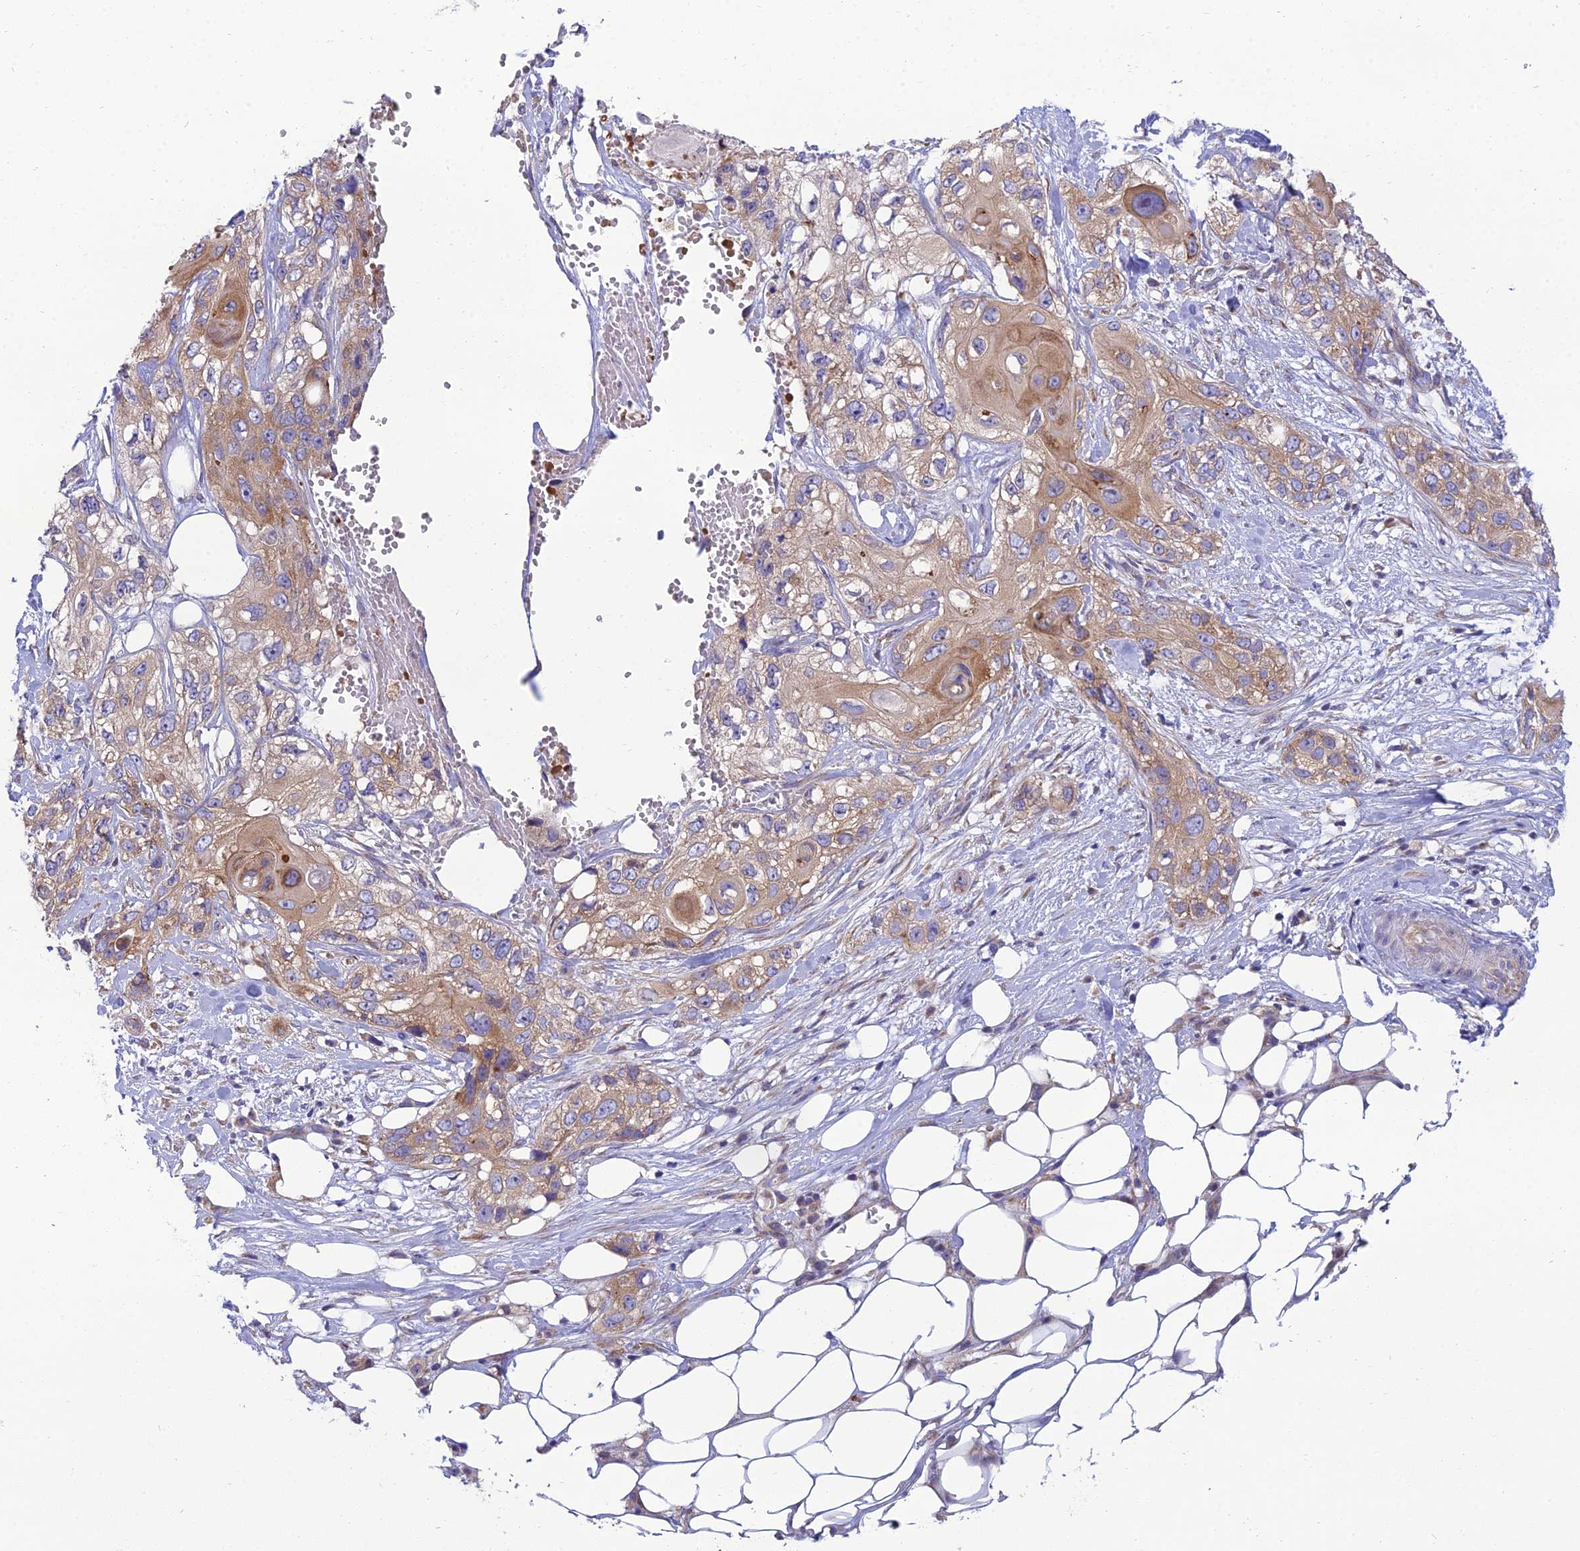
{"staining": {"intensity": "moderate", "quantity": ">75%", "location": "cytoplasmic/membranous"}, "tissue": "skin cancer", "cell_type": "Tumor cells", "image_type": "cancer", "snomed": [{"axis": "morphology", "description": "Normal tissue, NOS"}, {"axis": "morphology", "description": "Squamous cell carcinoma, NOS"}, {"axis": "topography", "description": "Skin"}], "caption": "The immunohistochemical stain labels moderate cytoplasmic/membranous positivity in tumor cells of skin cancer (squamous cell carcinoma) tissue.", "gene": "CLCN7", "patient": {"sex": "male", "age": 72}}